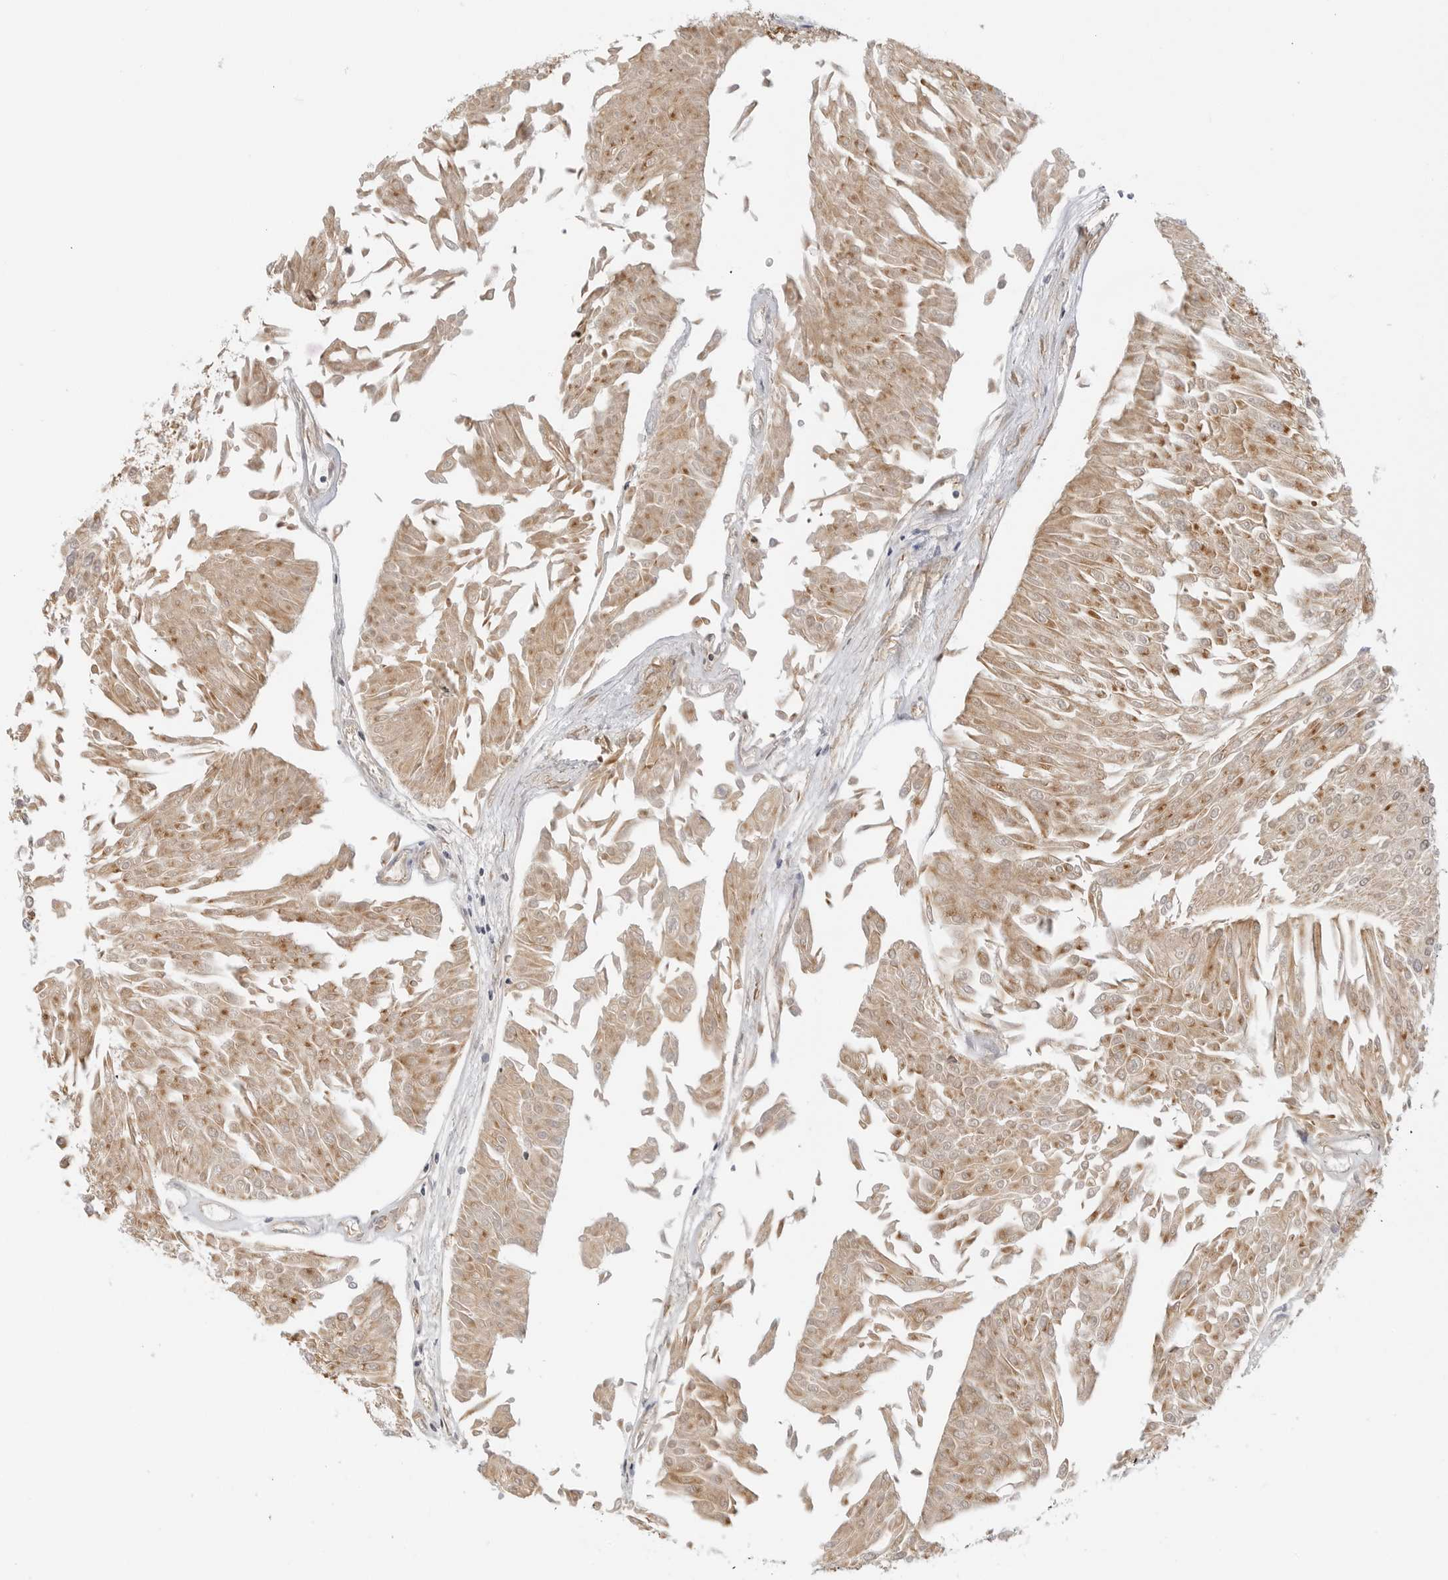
{"staining": {"intensity": "moderate", "quantity": ">75%", "location": "cytoplasmic/membranous"}, "tissue": "urothelial cancer", "cell_type": "Tumor cells", "image_type": "cancer", "snomed": [{"axis": "morphology", "description": "Urothelial carcinoma, Low grade"}, {"axis": "topography", "description": "Urinary bladder"}], "caption": "DAB immunohistochemical staining of urothelial cancer demonstrates moderate cytoplasmic/membranous protein expression in about >75% of tumor cells.", "gene": "DYRK4", "patient": {"sex": "male", "age": 67}}